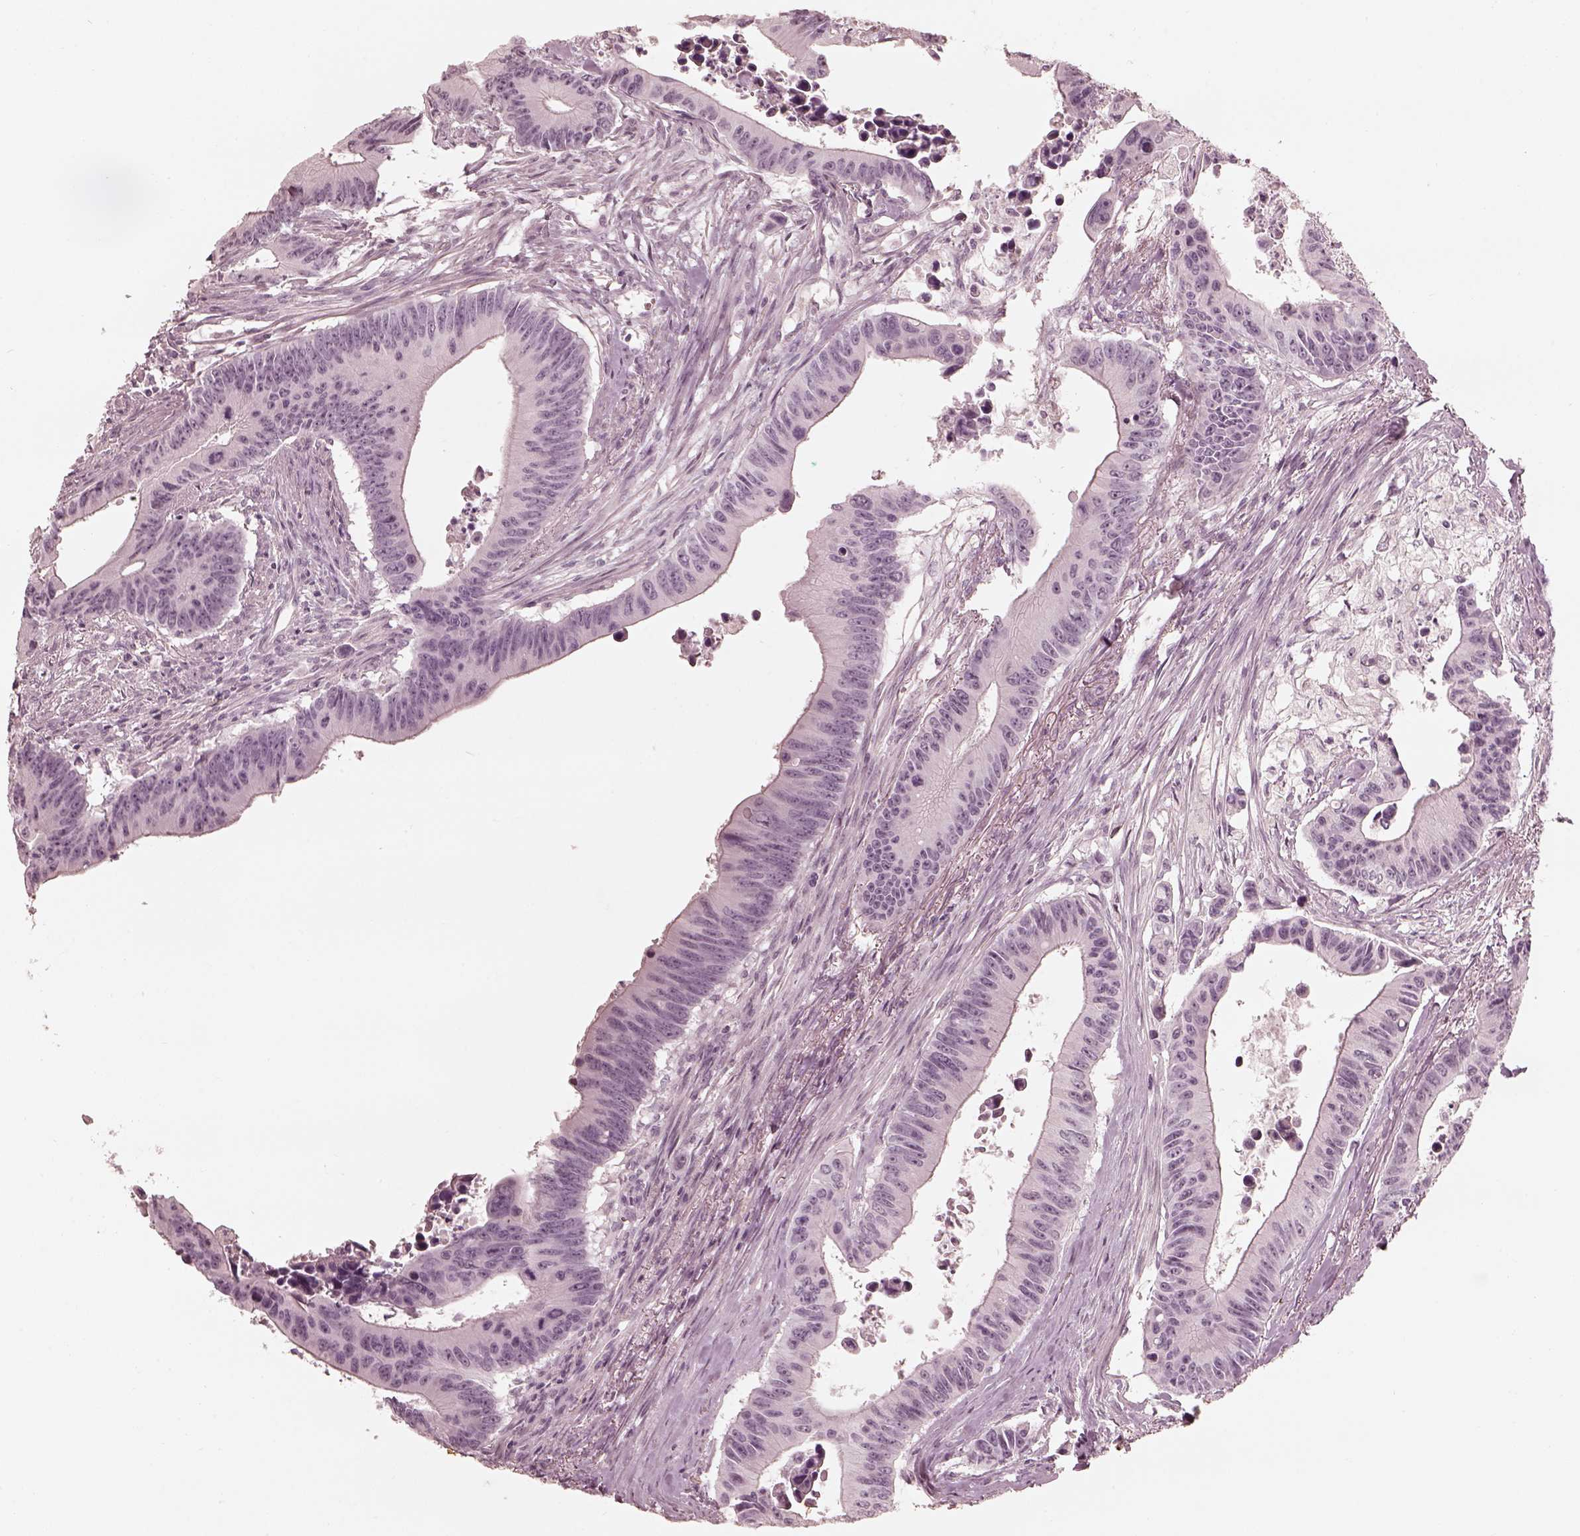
{"staining": {"intensity": "negative", "quantity": "none", "location": "none"}, "tissue": "colorectal cancer", "cell_type": "Tumor cells", "image_type": "cancer", "snomed": [{"axis": "morphology", "description": "Adenocarcinoma, NOS"}, {"axis": "topography", "description": "Colon"}], "caption": "Human adenocarcinoma (colorectal) stained for a protein using immunohistochemistry (IHC) reveals no positivity in tumor cells.", "gene": "ADRB3", "patient": {"sex": "female", "age": 87}}